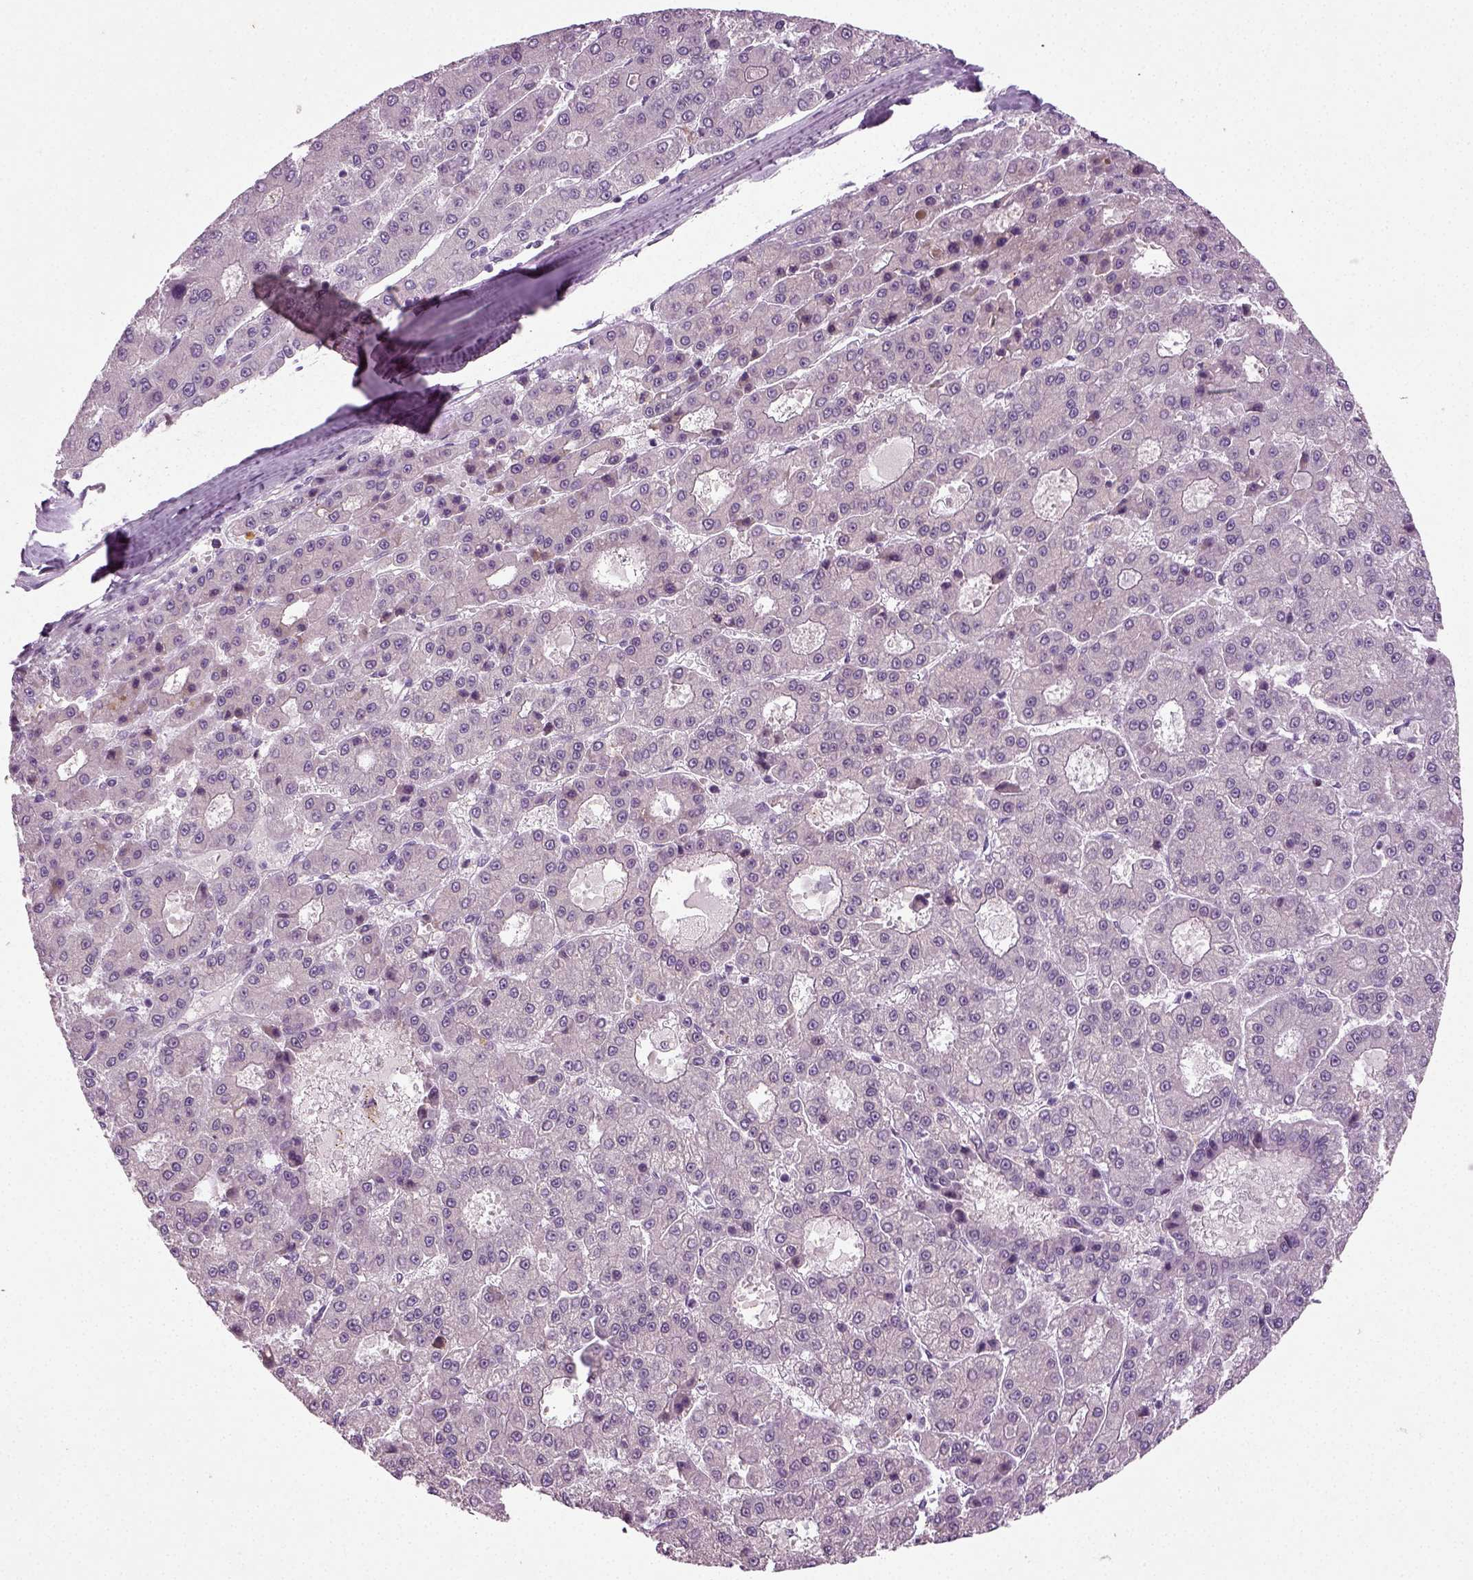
{"staining": {"intensity": "negative", "quantity": "none", "location": "none"}, "tissue": "liver cancer", "cell_type": "Tumor cells", "image_type": "cancer", "snomed": [{"axis": "morphology", "description": "Carcinoma, Hepatocellular, NOS"}, {"axis": "topography", "description": "Liver"}], "caption": "An image of human liver cancer (hepatocellular carcinoma) is negative for staining in tumor cells.", "gene": "SYNGAP1", "patient": {"sex": "male", "age": 70}}